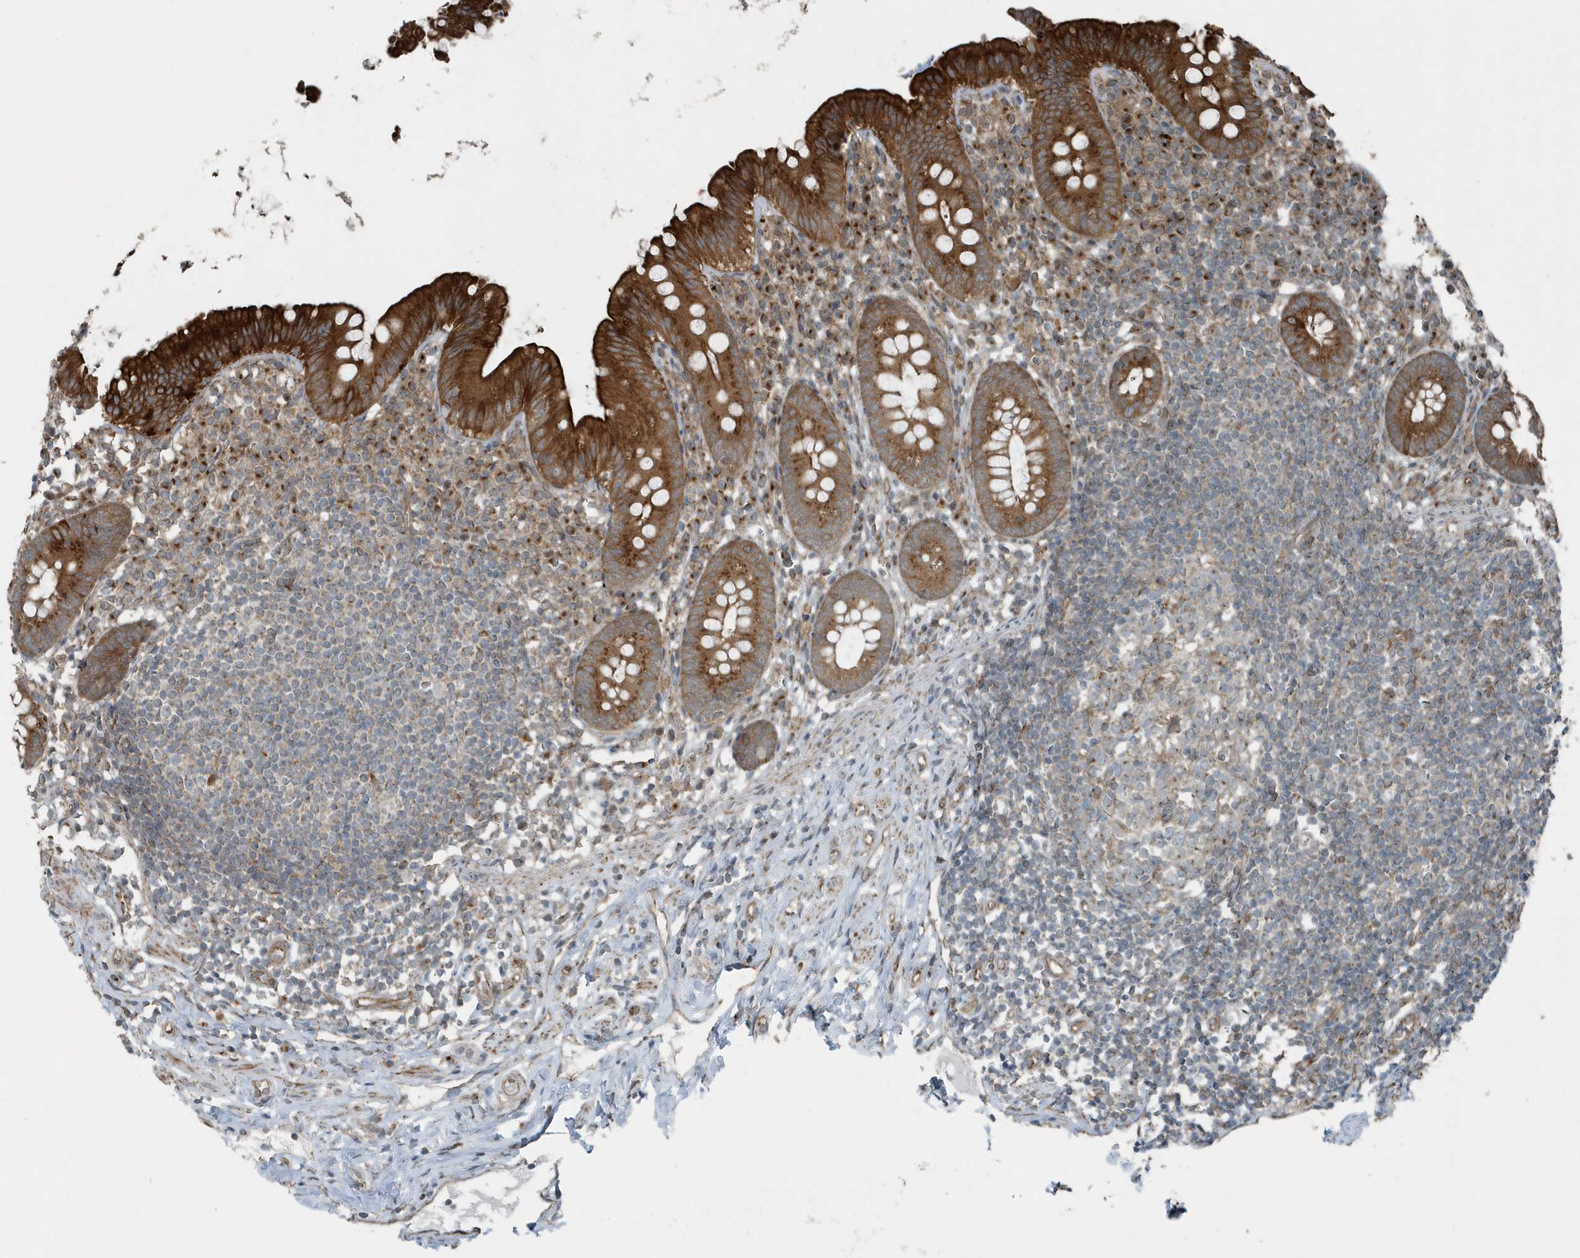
{"staining": {"intensity": "strong", "quantity": ">75%", "location": "cytoplasmic/membranous"}, "tissue": "appendix", "cell_type": "Glandular cells", "image_type": "normal", "snomed": [{"axis": "morphology", "description": "Normal tissue, NOS"}, {"axis": "topography", "description": "Appendix"}], "caption": "An immunohistochemistry (IHC) histopathology image of normal tissue is shown. Protein staining in brown highlights strong cytoplasmic/membranous positivity in appendix within glandular cells.", "gene": "GCC2", "patient": {"sex": "male", "age": 52}}